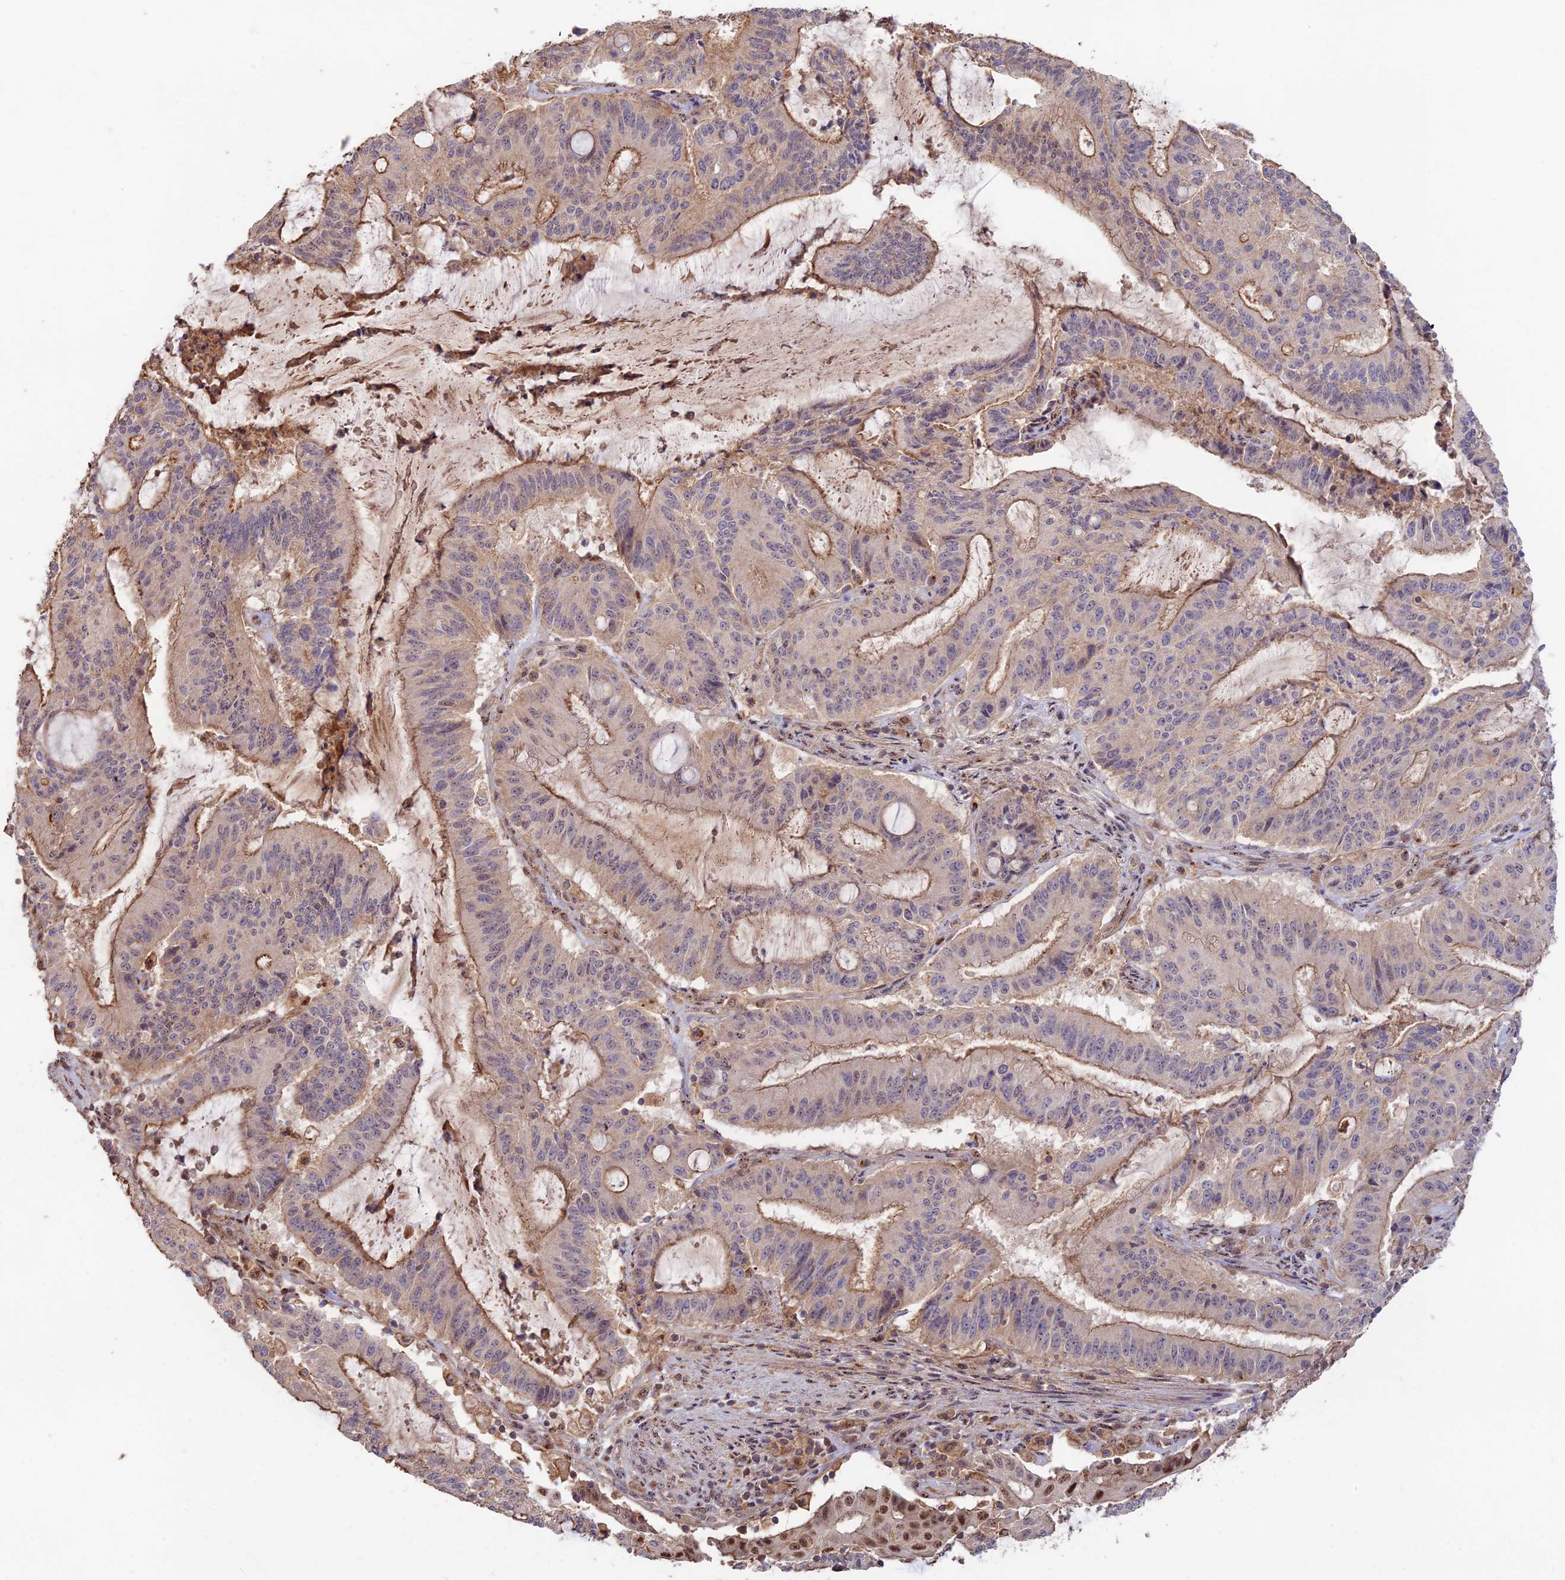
{"staining": {"intensity": "weak", "quantity": ">75%", "location": "cytoplasmic/membranous"}, "tissue": "liver cancer", "cell_type": "Tumor cells", "image_type": "cancer", "snomed": [{"axis": "morphology", "description": "Normal tissue, NOS"}, {"axis": "morphology", "description": "Cholangiocarcinoma"}, {"axis": "topography", "description": "Liver"}, {"axis": "topography", "description": "Peripheral nerve tissue"}], "caption": "IHC of human cholangiocarcinoma (liver) reveals low levels of weak cytoplasmic/membranous positivity in approximately >75% of tumor cells.", "gene": "CLCF1", "patient": {"sex": "female", "age": 73}}